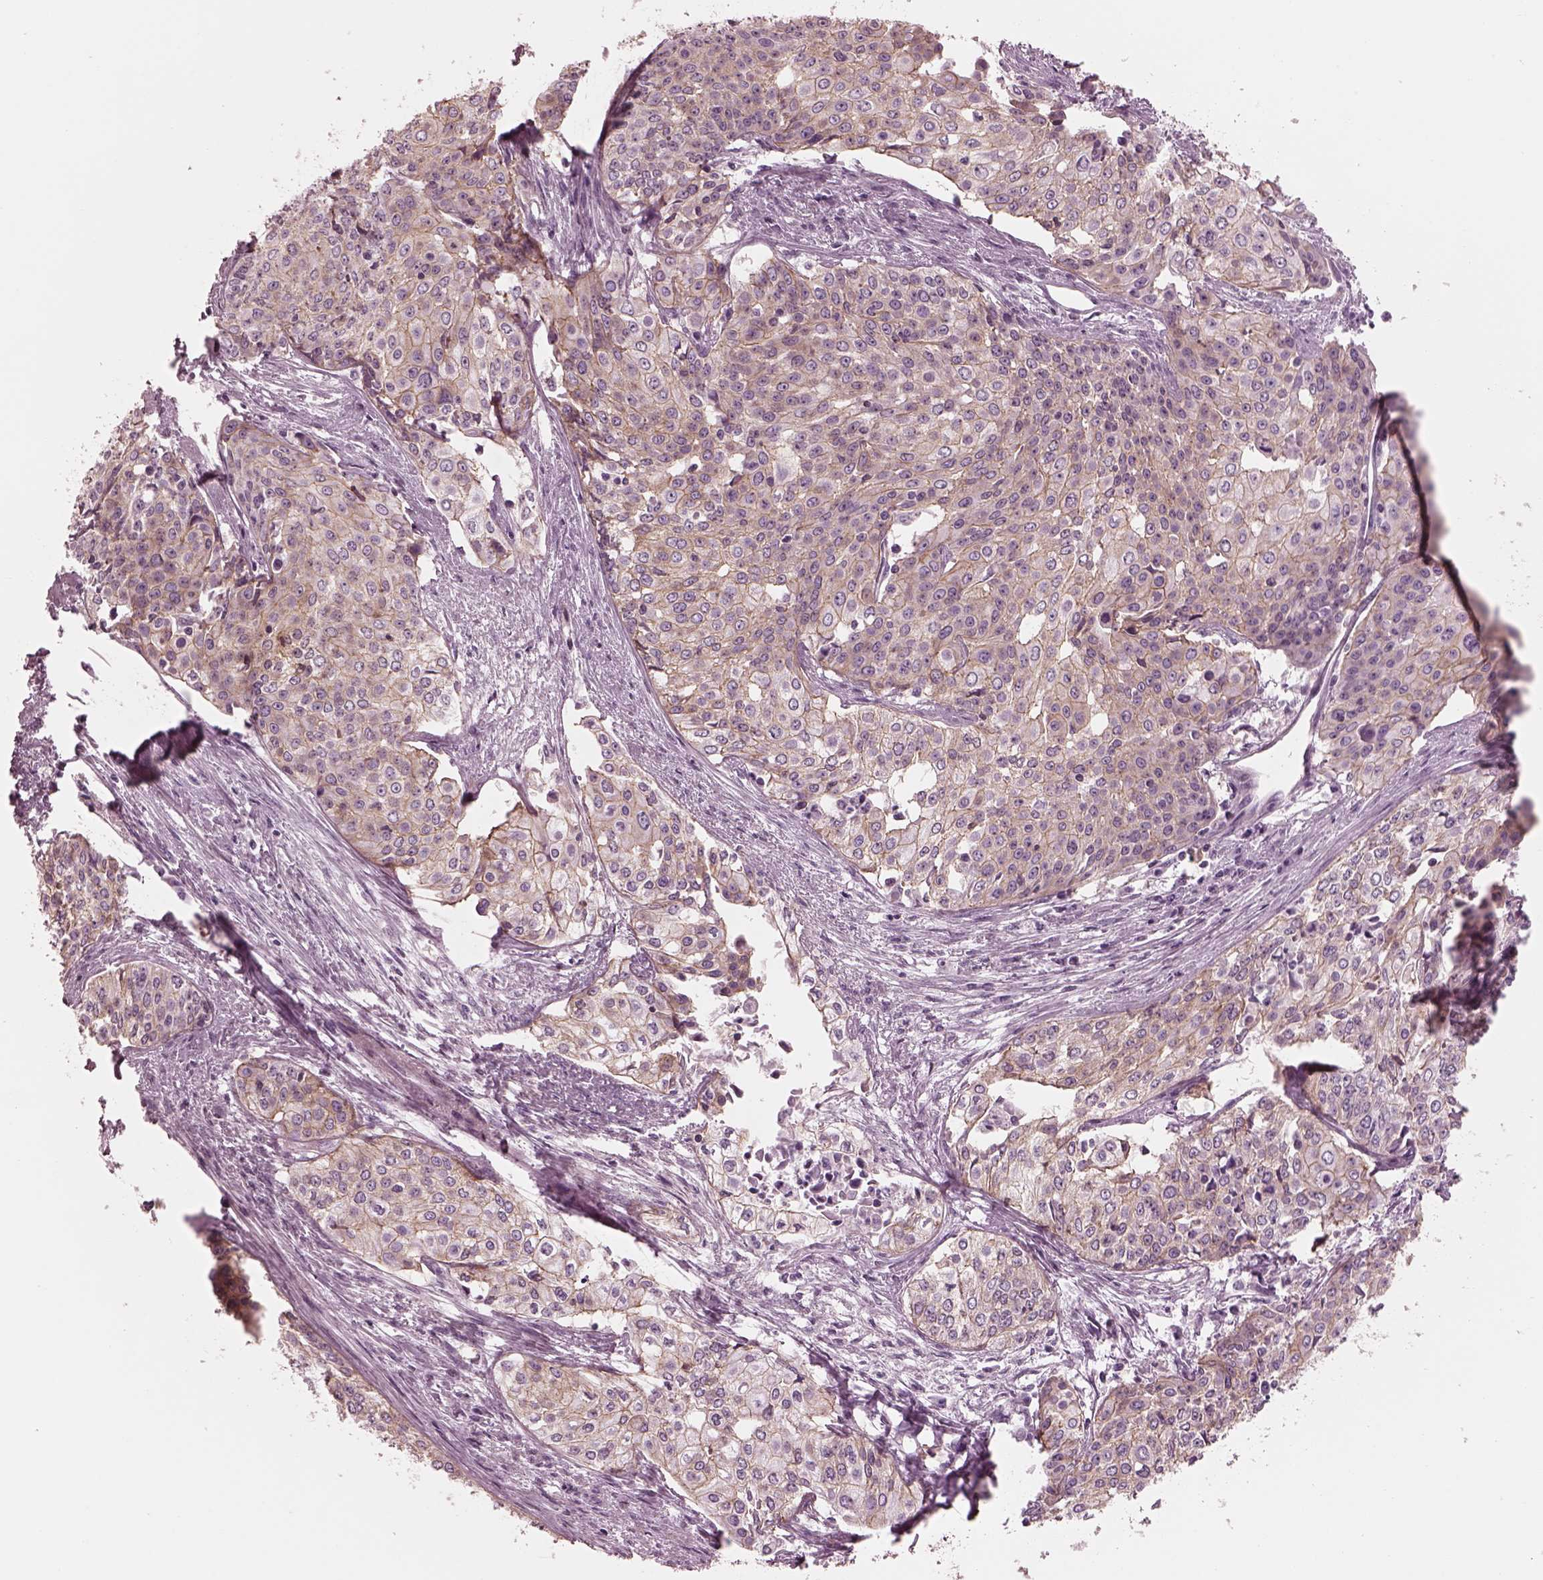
{"staining": {"intensity": "moderate", "quantity": "25%-75%", "location": "cytoplasmic/membranous"}, "tissue": "cervical cancer", "cell_type": "Tumor cells", "image_type": "cancer", "snomed": [{"axis": "morphology", "description": "Squamous cell carcinoma, NOS"}, {"axis": "topography", "description": "Cervix"}], "caption": "Immunohistochemical staining of cervical squamous cell carcinoma demonstrates moderate cytoplasmic/membranous protein expression in approximately 25%-75% of tumor cells.", "gene": "ELAPOR1", "patient": {"sex": "female", "age": 39}}